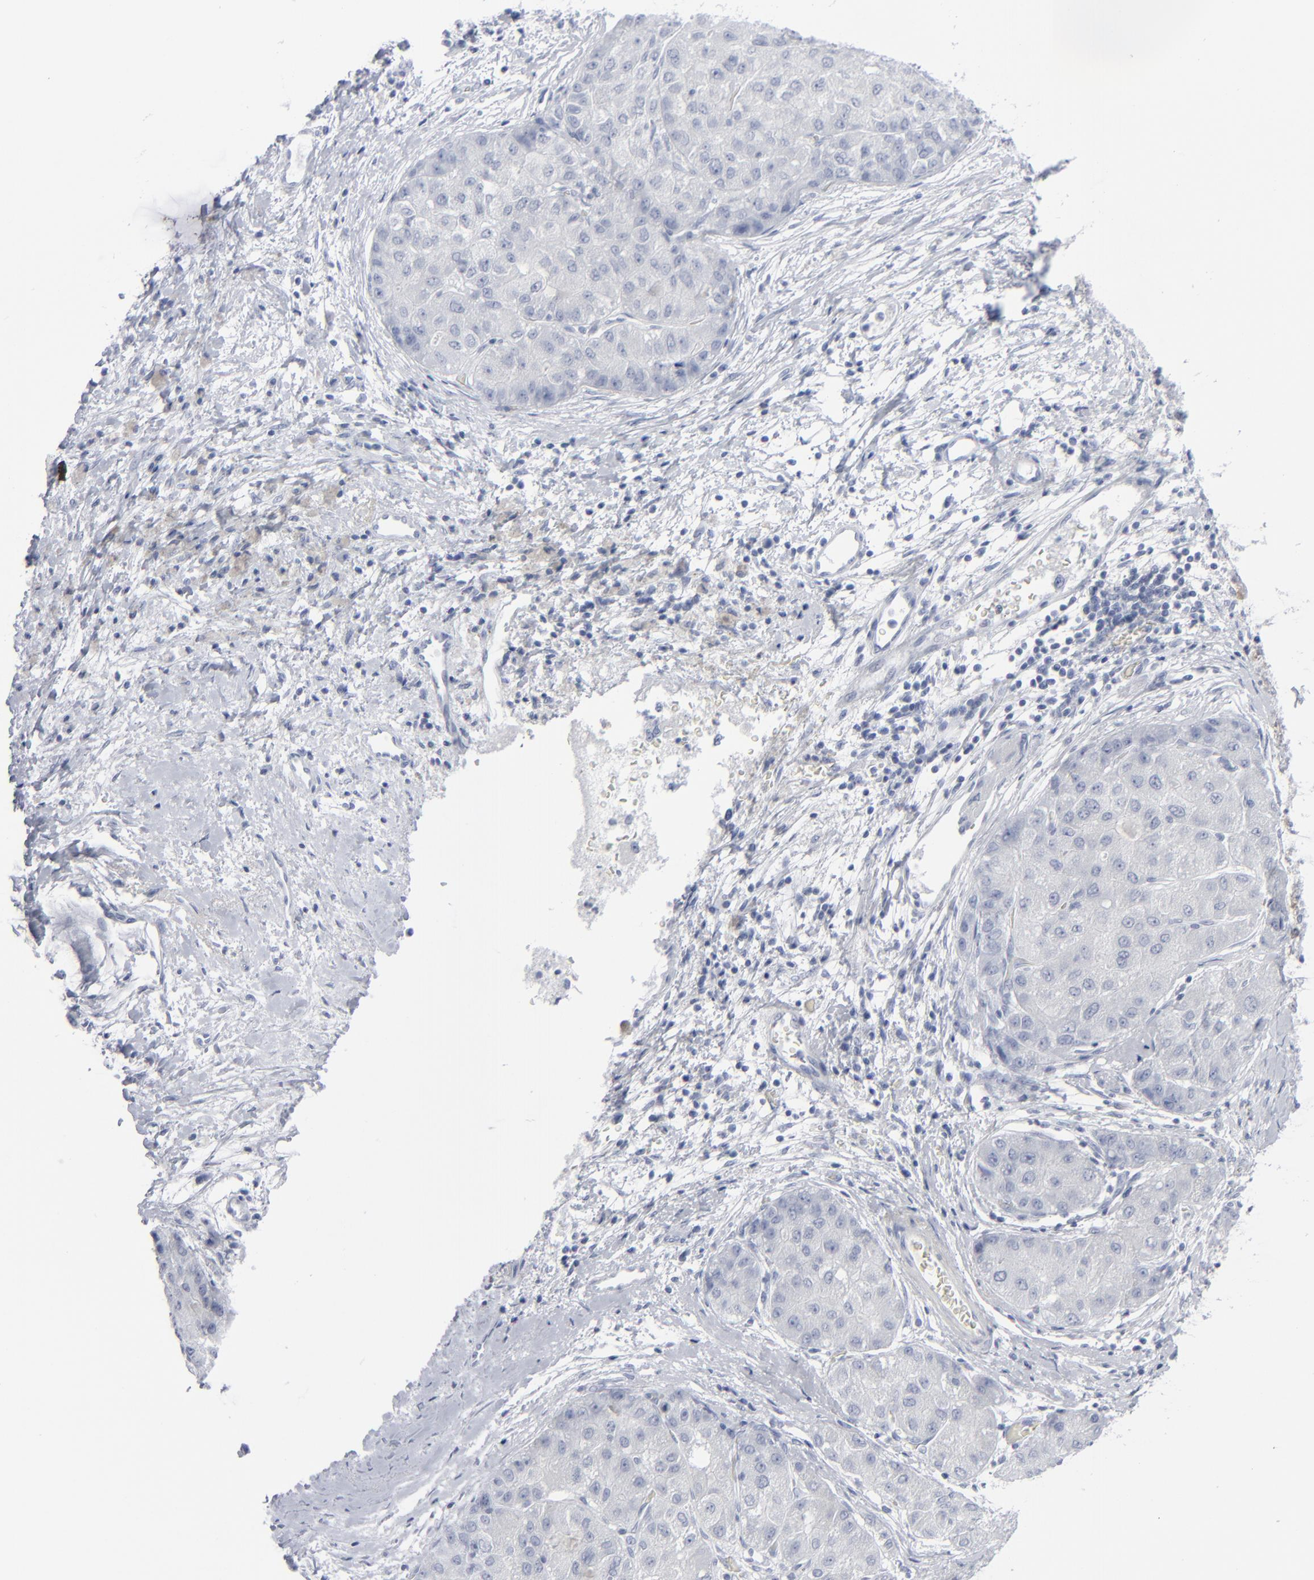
{"staining": {"intensity": "negative", "quantity": "none", "location": "none"}, "tissue": "liver cancer", "cell_type": "Tumor cells", "image_type": "cancer", "snomed": [{"axis": "morphology", "description": "Carcinoma, Hepatocellular, NOS"}, {"axis": "topography", "description": "Liver"}], "caption": "The image reveals no staining of tumor cells in hepatocellular carcinoma (liver).", "gene": "MSLN", "patient": {"sex": "male", "age": 80}}